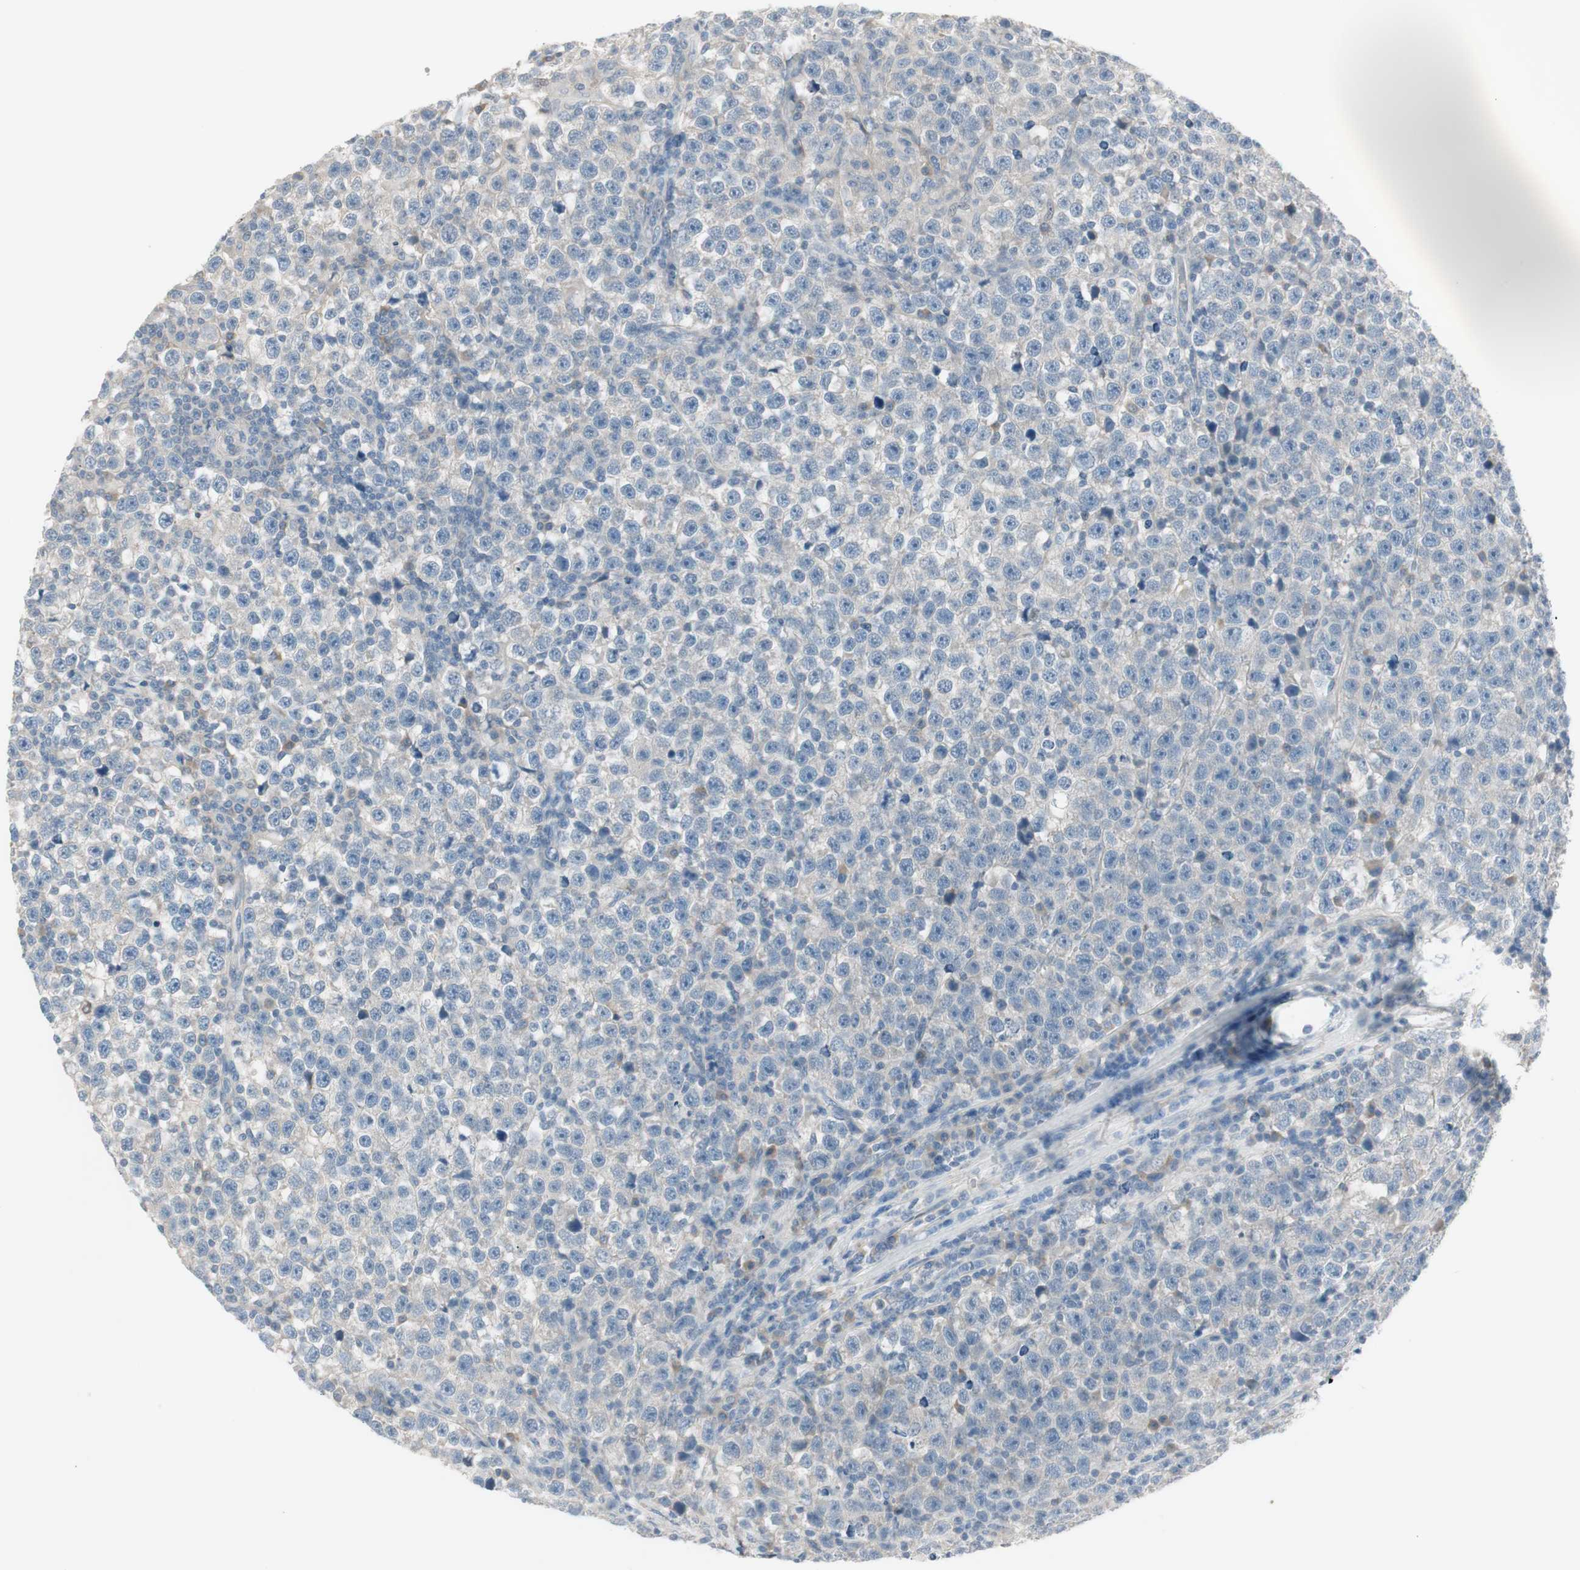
{"staining": {"intensity": "weak", "quantity": "<25%", "location": "cytoplasmic/membranous"}, "tissue": "testis cancer", "cell_type": "Tumor cells", "image_type": "cancer", "snomed": [{"axis": "morphology", "description": "Seminoma, NOS"}, {"axis": "topography", "description": "Testis"}], "caption": "Protein analysis of testis seminoma reveals no significant staining in tumor cells.", "gene": "MAPRE3", "patient": {"sex": "male", "age": 43}}